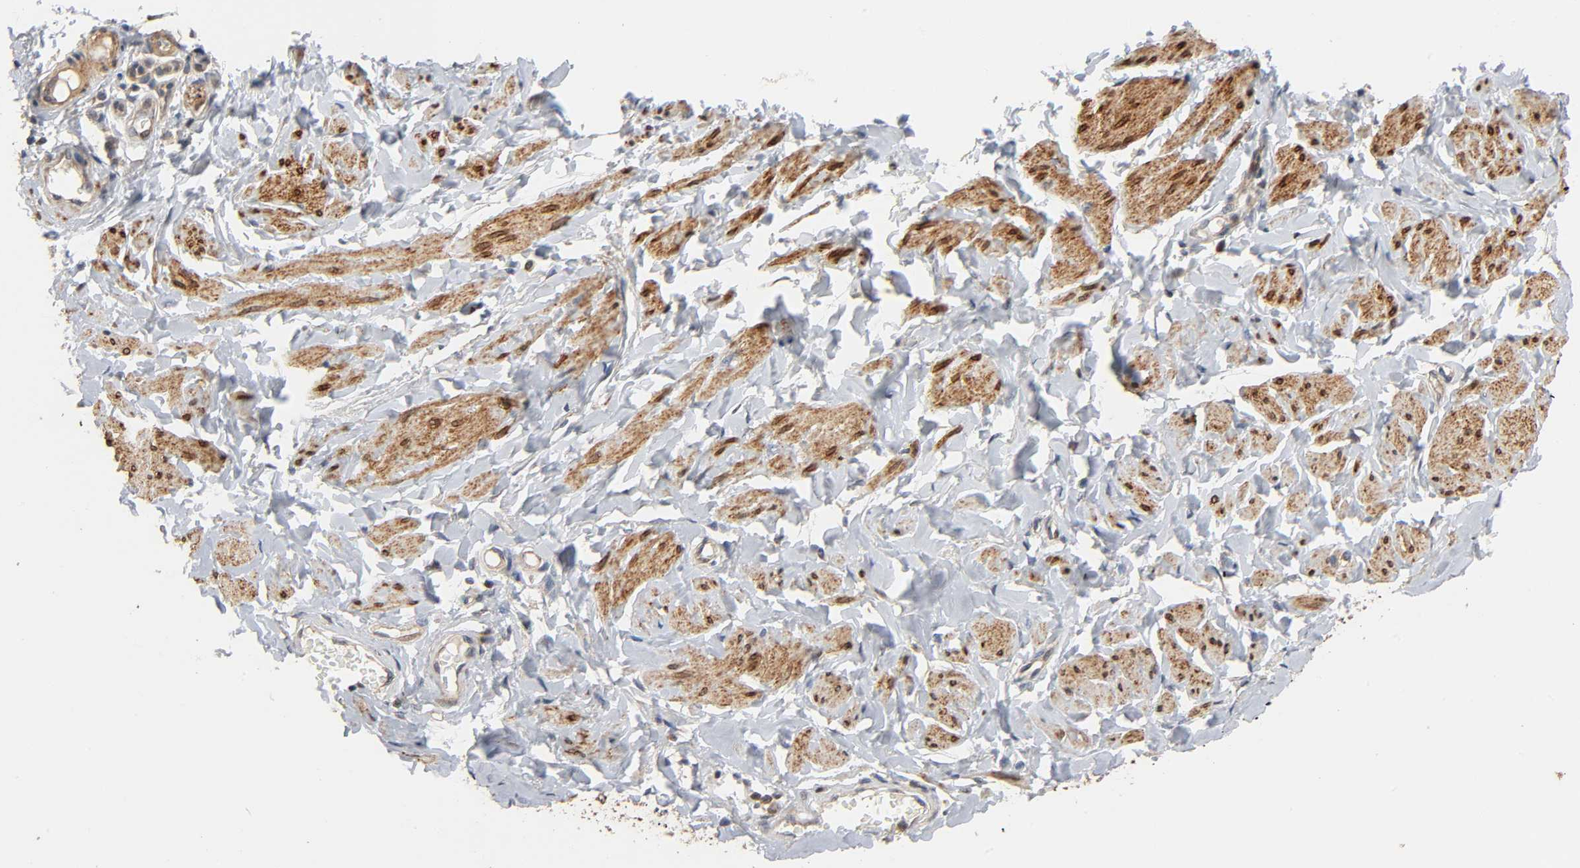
{"staining": {"intensity": "moderate", "quantity": "25%-75%", "location": "cytoplasmic/membranous,nuclear"}, "tissue": "vagina", "cell_type": "Squamous epithelial cells", "image_type": "normal", "snomed": [{"axis": "morphology", "description": "Normal tissue, NOS"}, {"axis": "topography", "description": "Vagina"}], "caption": "The image displays staining of benign vagina, revealing moderate cytoplasmic/membranous,nuclear protein positivity (brown color) within squamous epithelial cells.", "gene": "NEMF", "patient": {"sex": "female", "age": 55}}